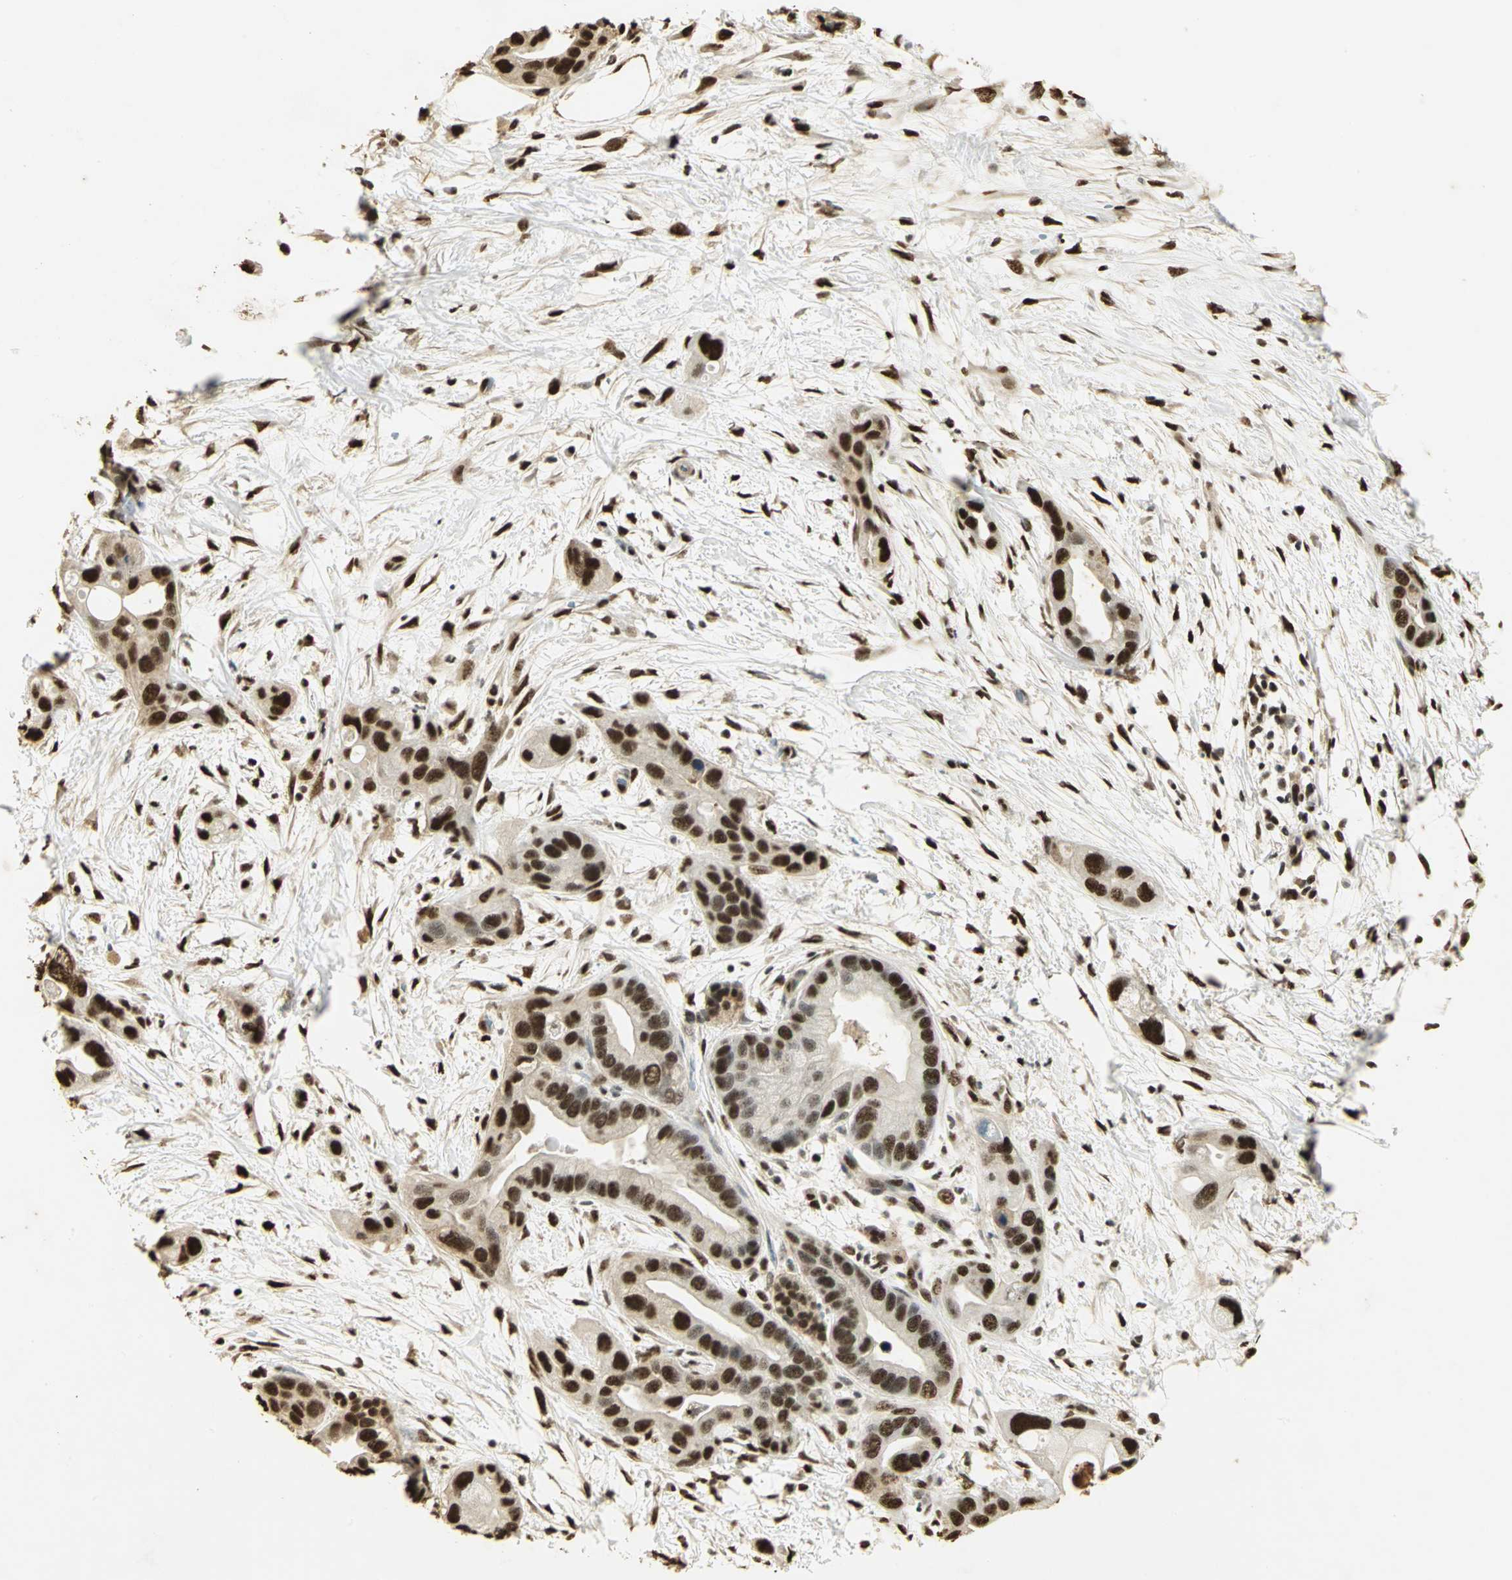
{"staining": {"intensity": "strong", "quantity": ">75%", "location": "nuclear"}, "tissue": "pancreatic cancer", "cell_type": "Tumor cells", "image_type": "cancer", "snomed": [{"axis": "morphology", "description": "Adenocarcinoma, NOS"}, {"axis": "topography", "description": "Pancreas"}], "caption": "A brown stain highlights strong nuclear expression of a protein in pancreatic cancer tumor cells.", "gene": "SET", "patient": {"sex": "female", "age": 77}}